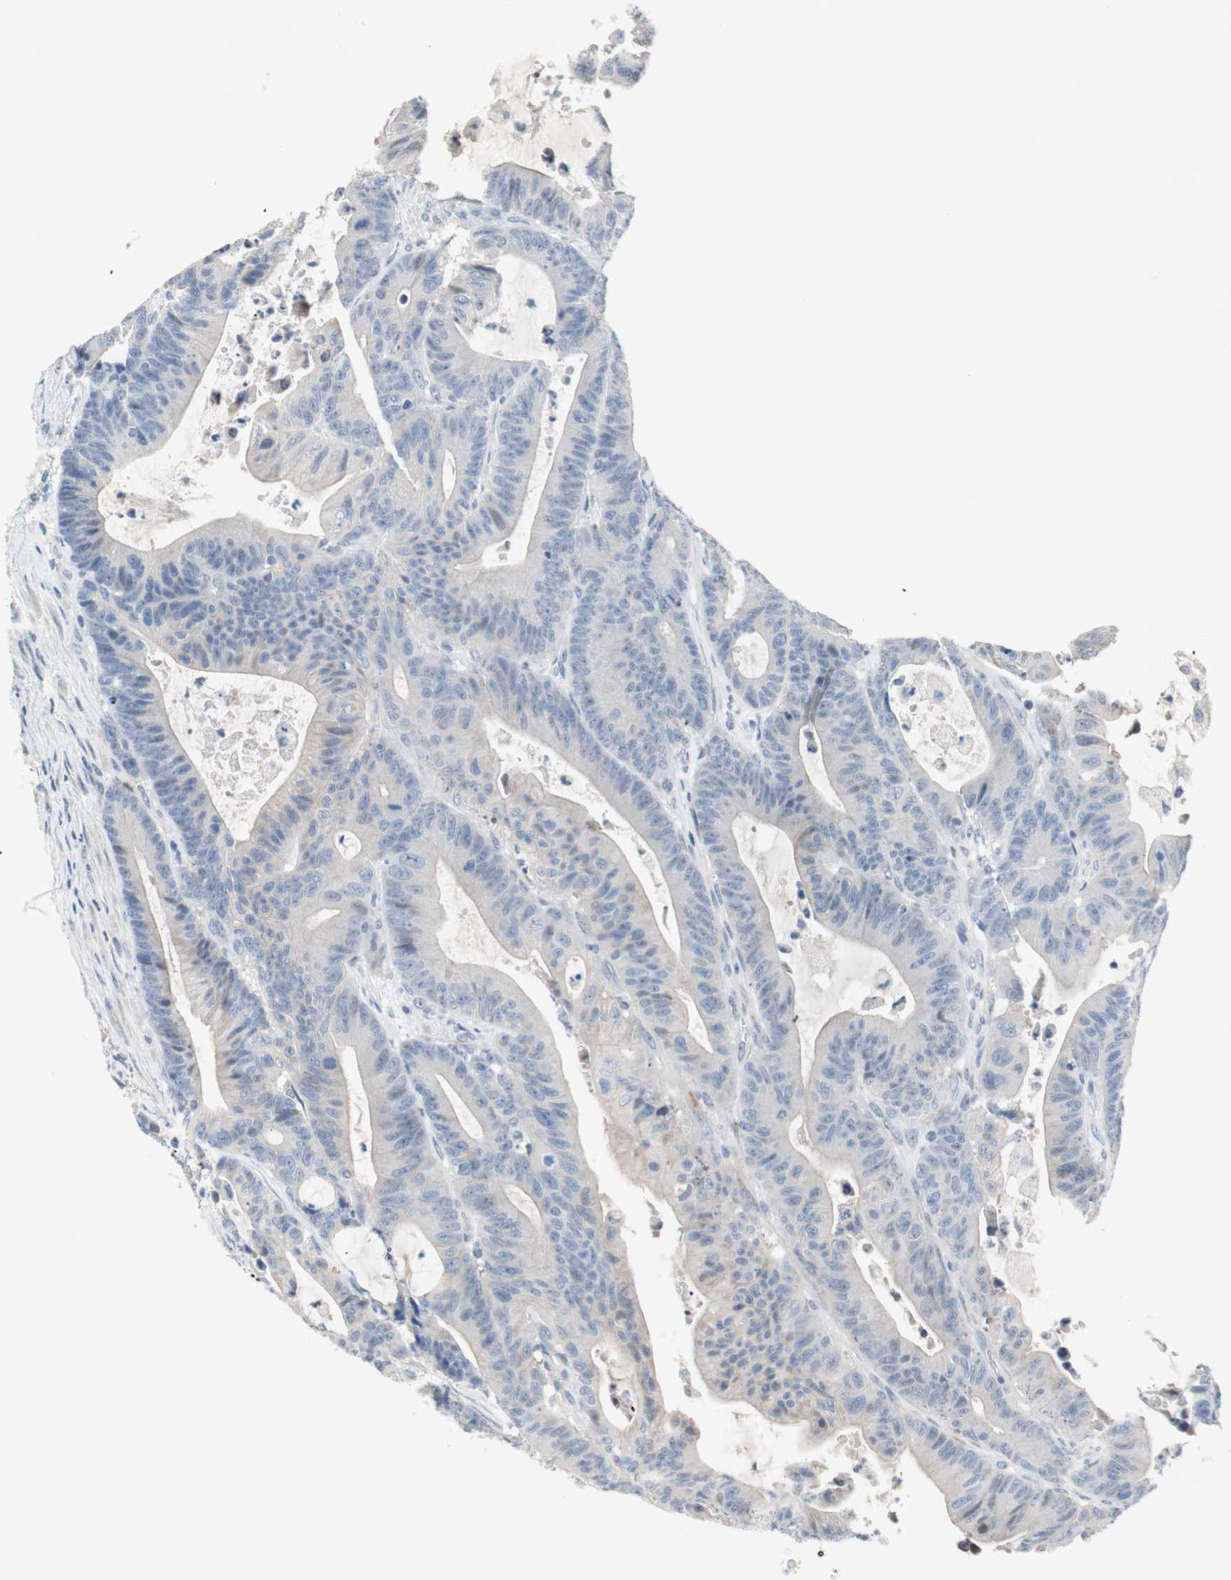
{"staining": {"intensity": "negative", "quantity": "none", "location": "none"}, "tissue": "colorectal cancer", "cell_type": "Tumor cells", "image_type": "cancer", "snomed": [{"axis": "morphology", "description": "Adenocarcinoma, NOS"}, {"axis": "topography", "description": "Colon"}], "caption": "An image of human adenocarcinoma (colorectal) is negative for staining in tumor cells.", "gene": "PDZK1", "patient": {"sex": "female", "age": 84}}